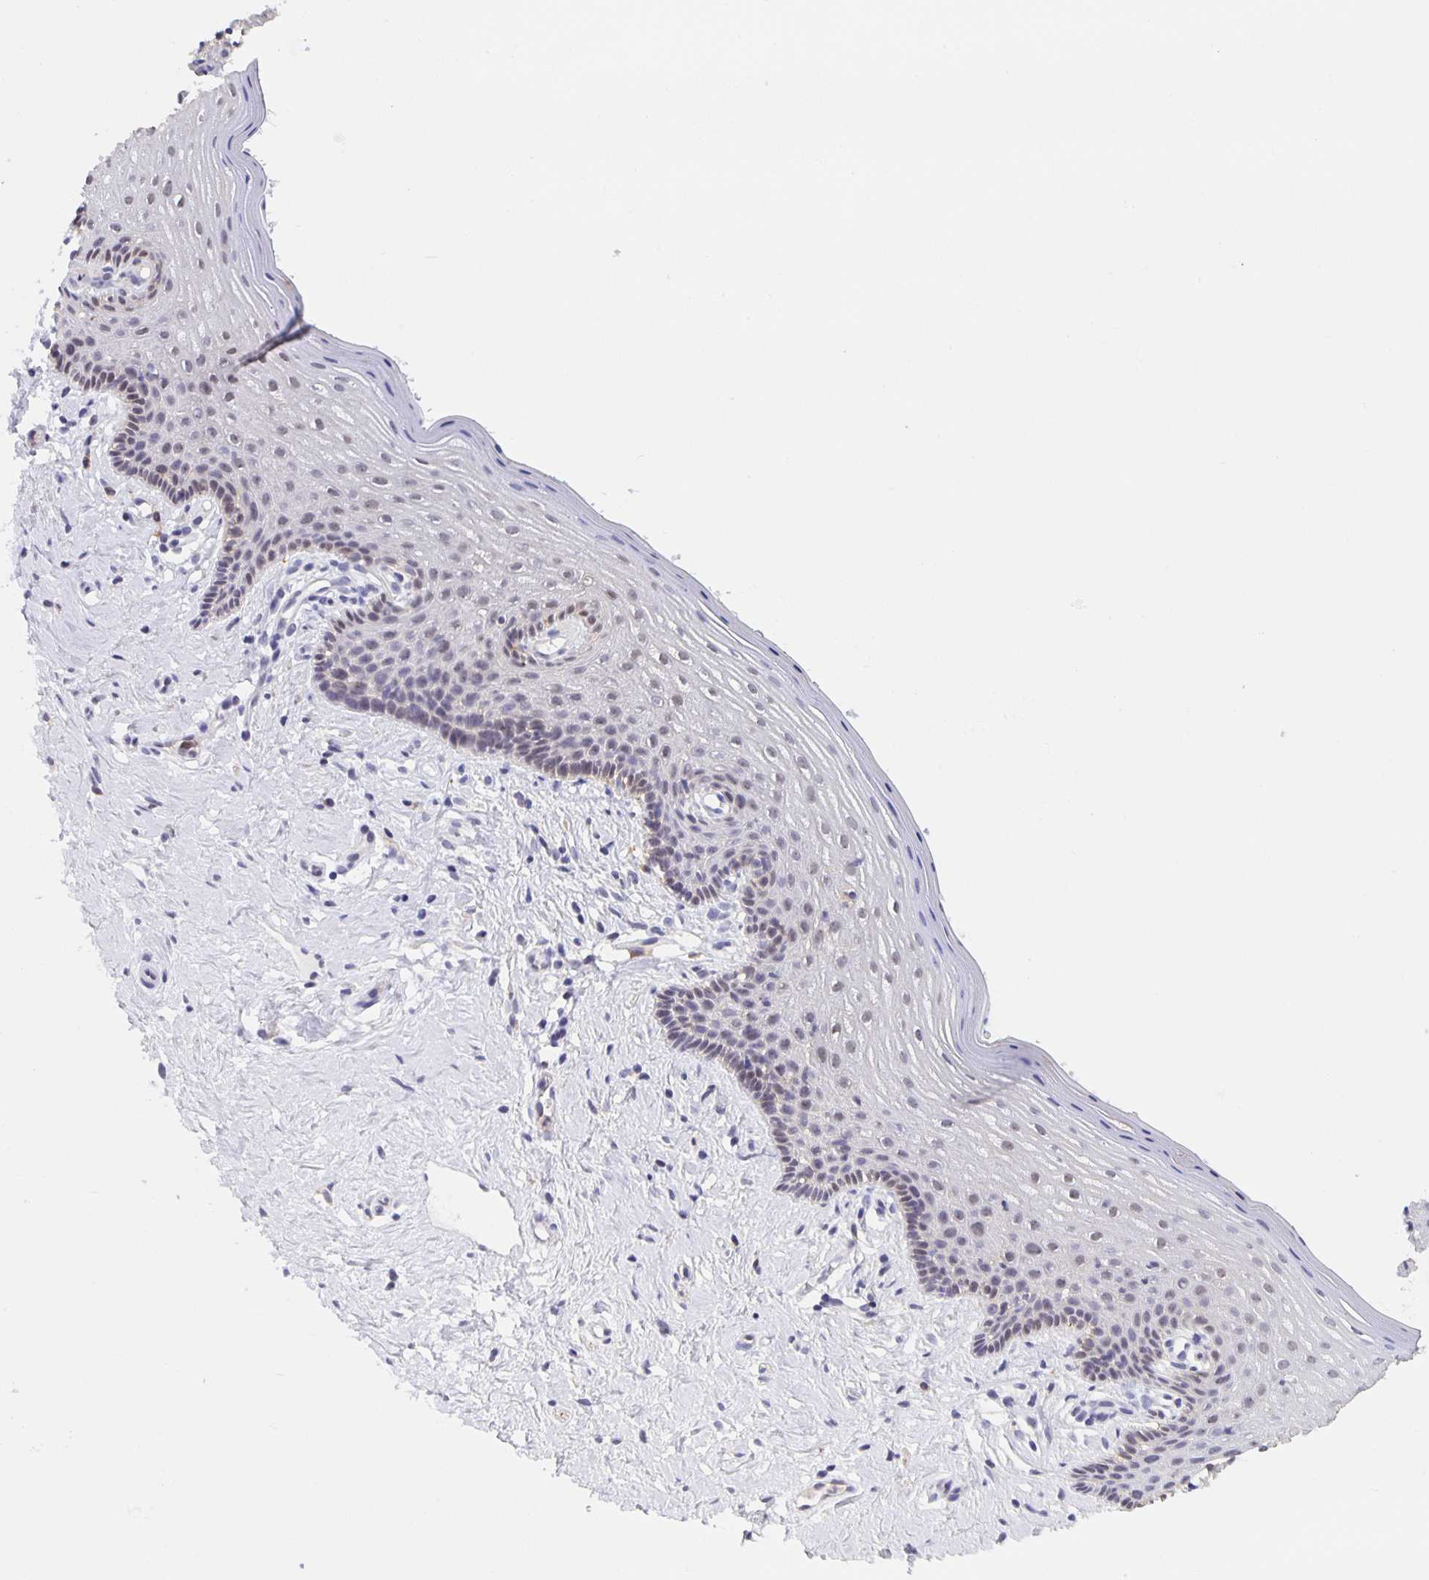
{"staining": {"intensity": "negative", "quantity": "none", "location": "none"}, "tissue": "vagina", "cell_type": "Squamous epithelial cells", "image_type": "normal", "snomed": [{"axis": "morphology", "description": "Normal tissue, NOS"}, {"axis": "topography", "description": "Vagina"}], "caption": "This is an IHC image of normal human vagina. There is no staining in squamous epithelial cells.", "gene": "MARCHF6", "patient": {"sex": "female", "age": 42}}